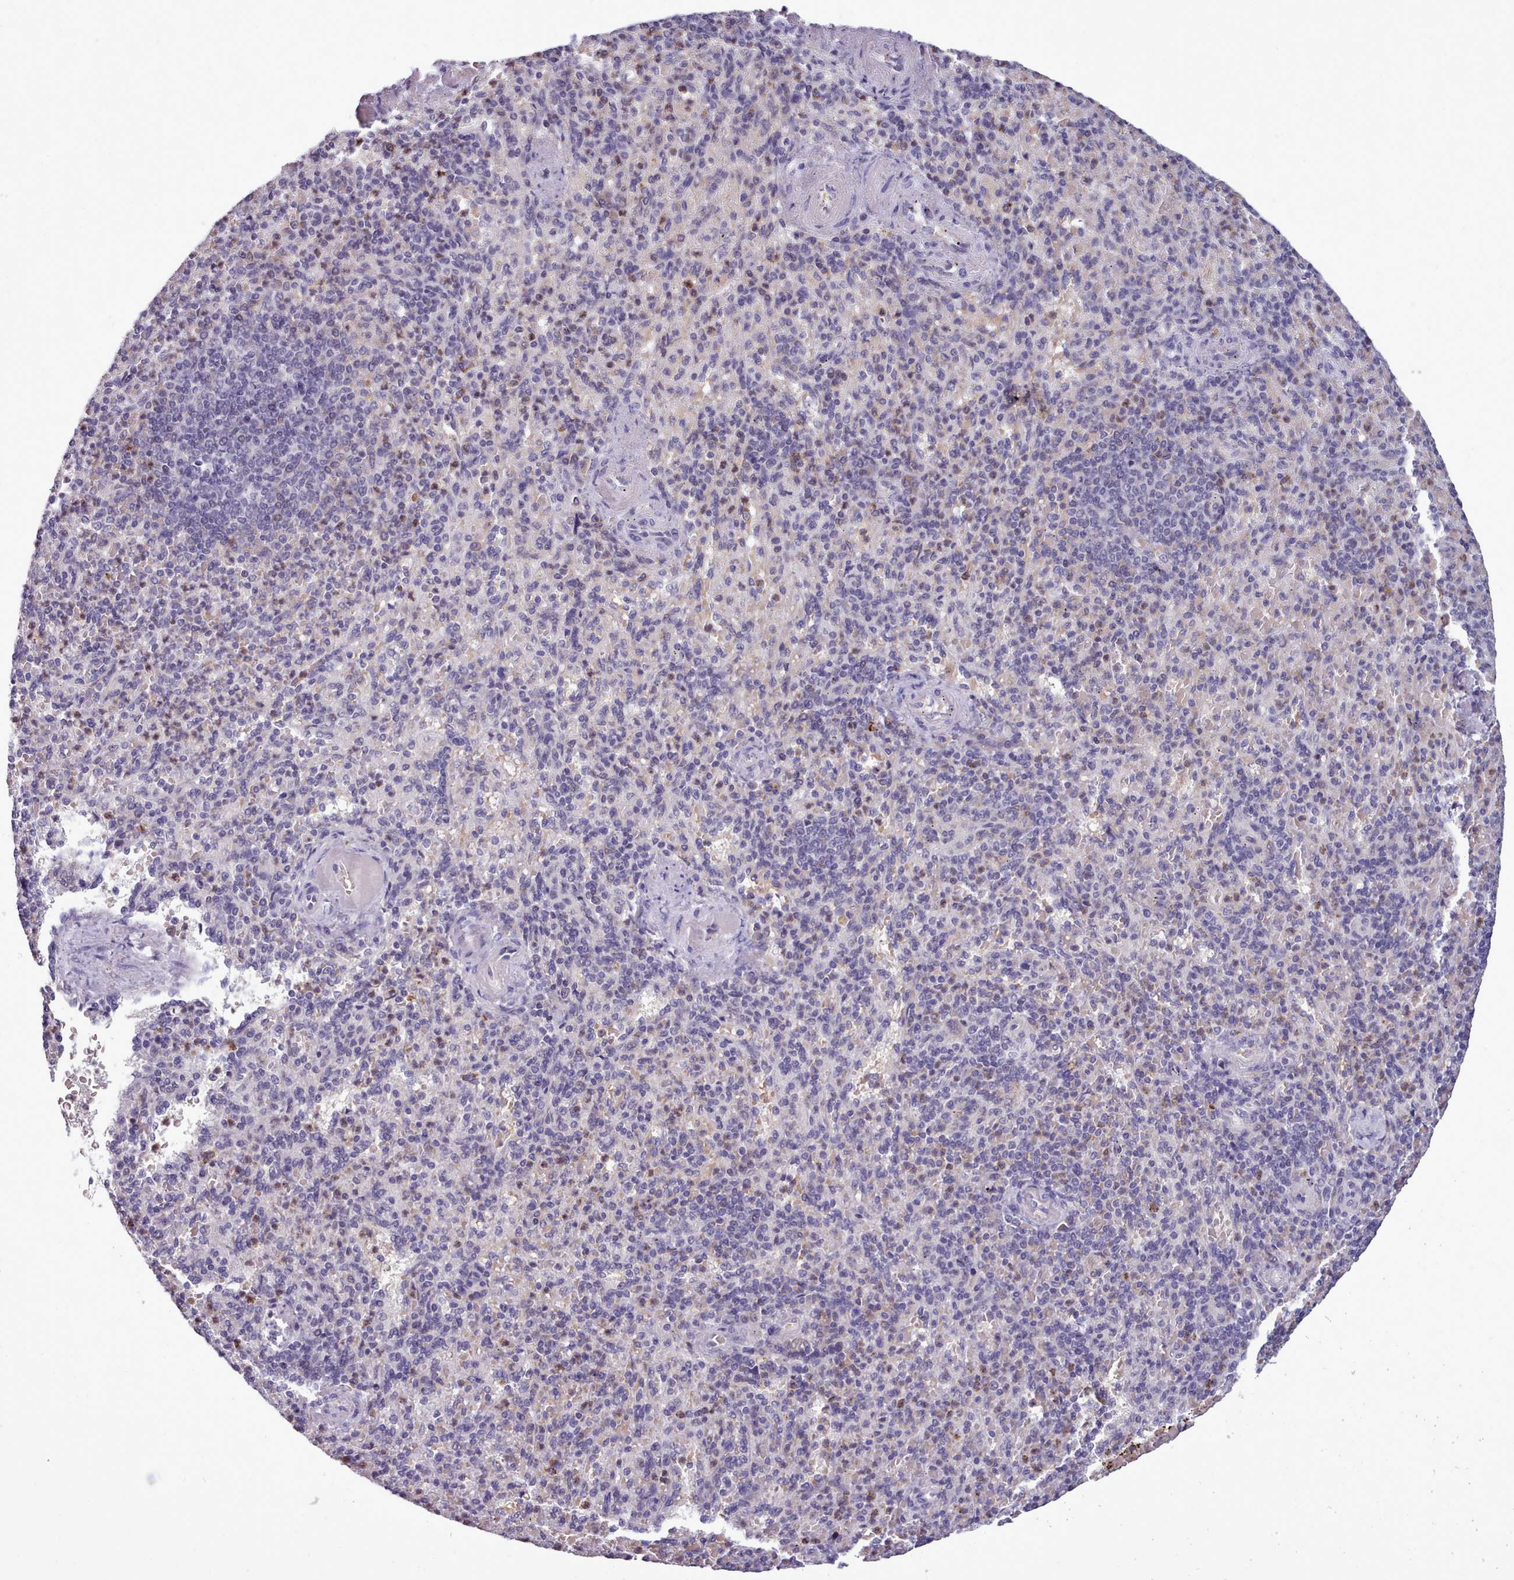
{"staining": {"intensity": "moderate", "quantity": "<25%", "location": "cytoplasmic/membranous"}, "tissue": "spleen", "cell_type": "Cells in red pulp", "image_type": "normal", "snomed": [{"axis": "morphology", "description": "Normal tissue, NOS"}, {"axis": "topography", "description": "Spleen"}], "caption": "Spleen stained with DAB (3,3'-diaminobenzidine) IHC reveals low levels of moderate cytoplasmic/membranous positivity in about <25% of cells in red pulp.", "gene": "KCTD16", "patient": {"sex": "female", "age": 74}}